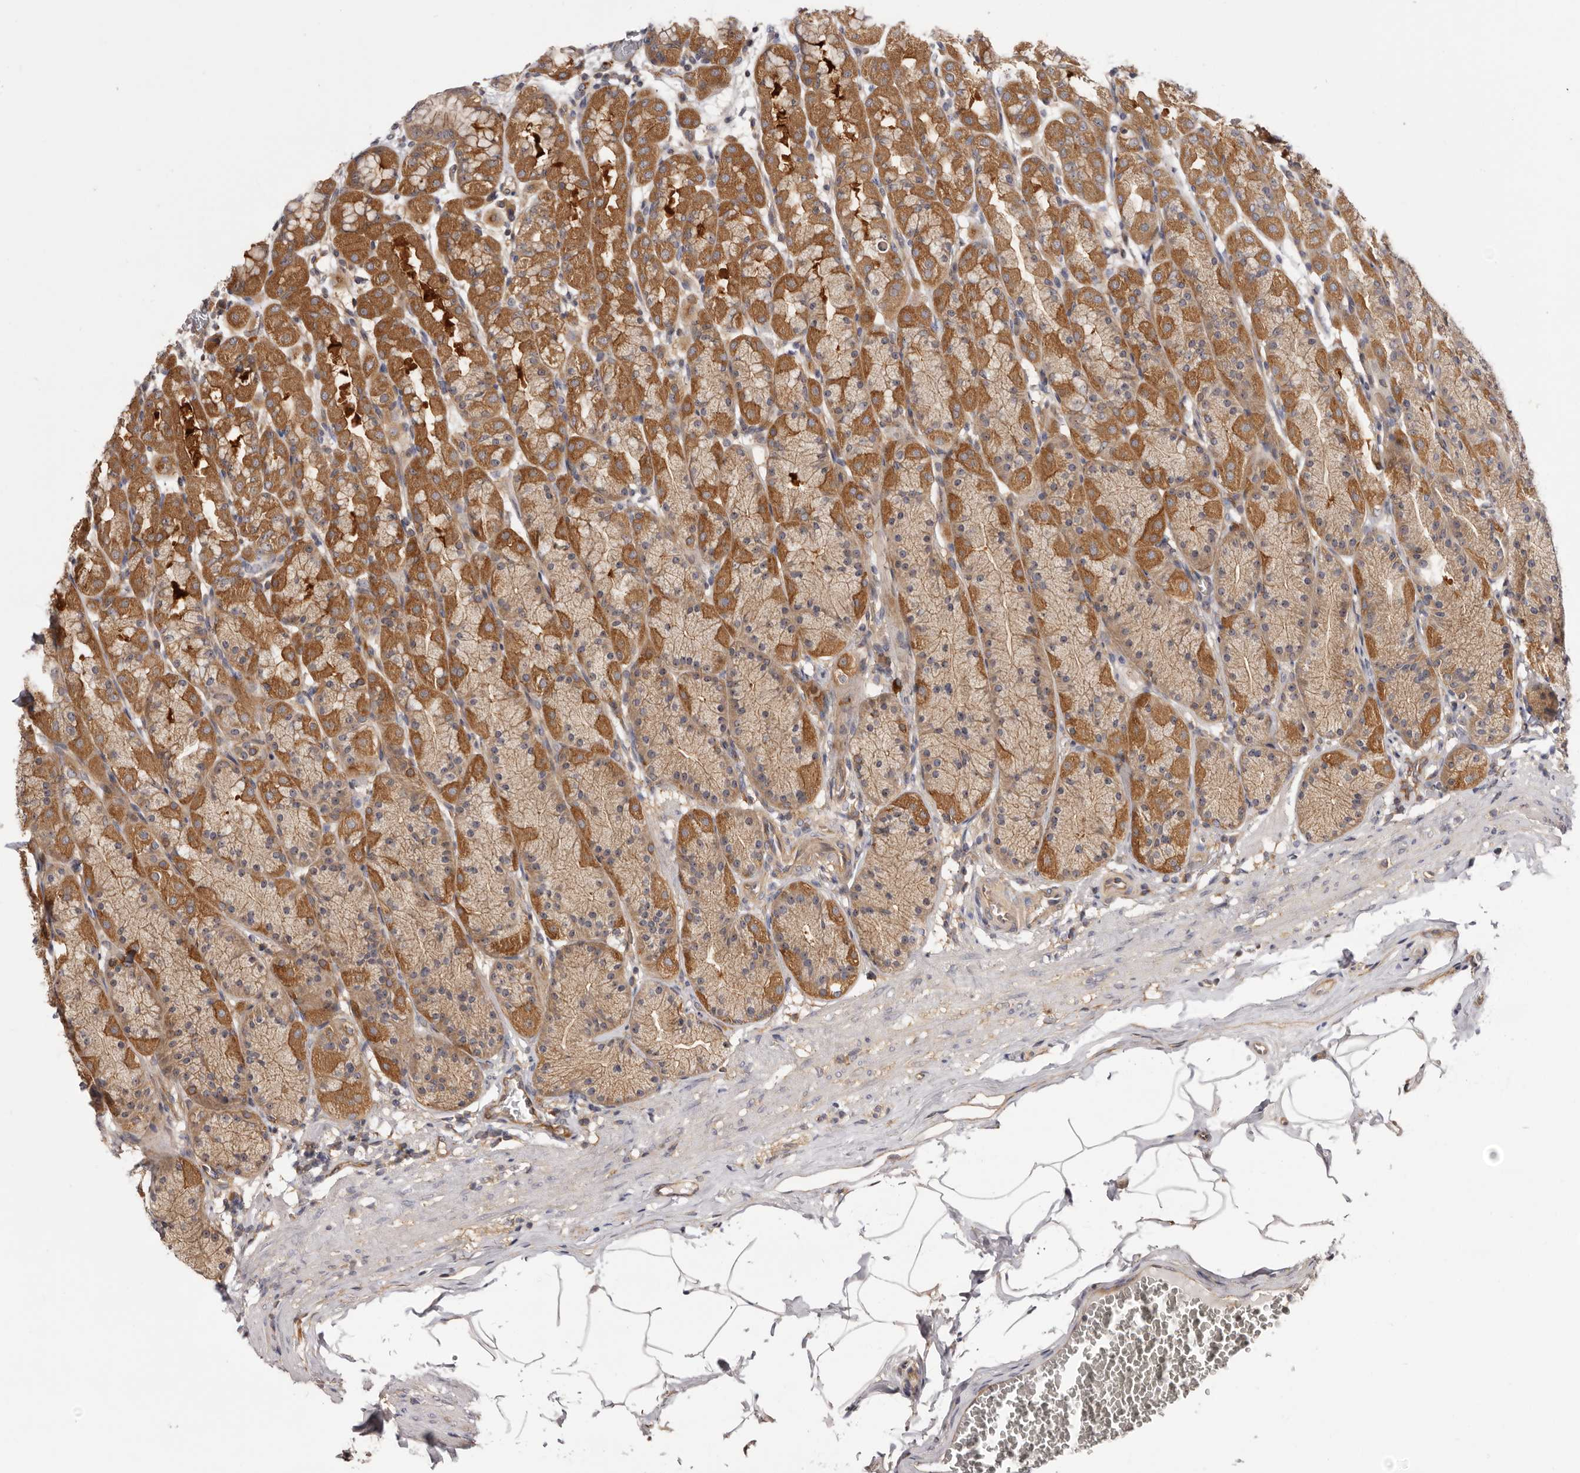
{"staining": {"intensity": "strong", "quantity": ">75%", "location": "cytoplasmic/membranous"}, "tissue": "stomach", "cell_type": "Glandular cells", "image_type": "normal", "snomed": [{"axis": "morphology", "description": "Normal tissue, NOS"}, {"axis": "topography", "description": "Stomach"}], "caption": "Immunohistochemistry of benign stomach exhibits high levels of strong cytoplasmic/membranous expression in approximately >75% of glandular cells. (brown staining indicates protein expression, while blue staining denotes nuclei).", "gene": "PANK4", "patient": {"sex": "male", "age": 42}}